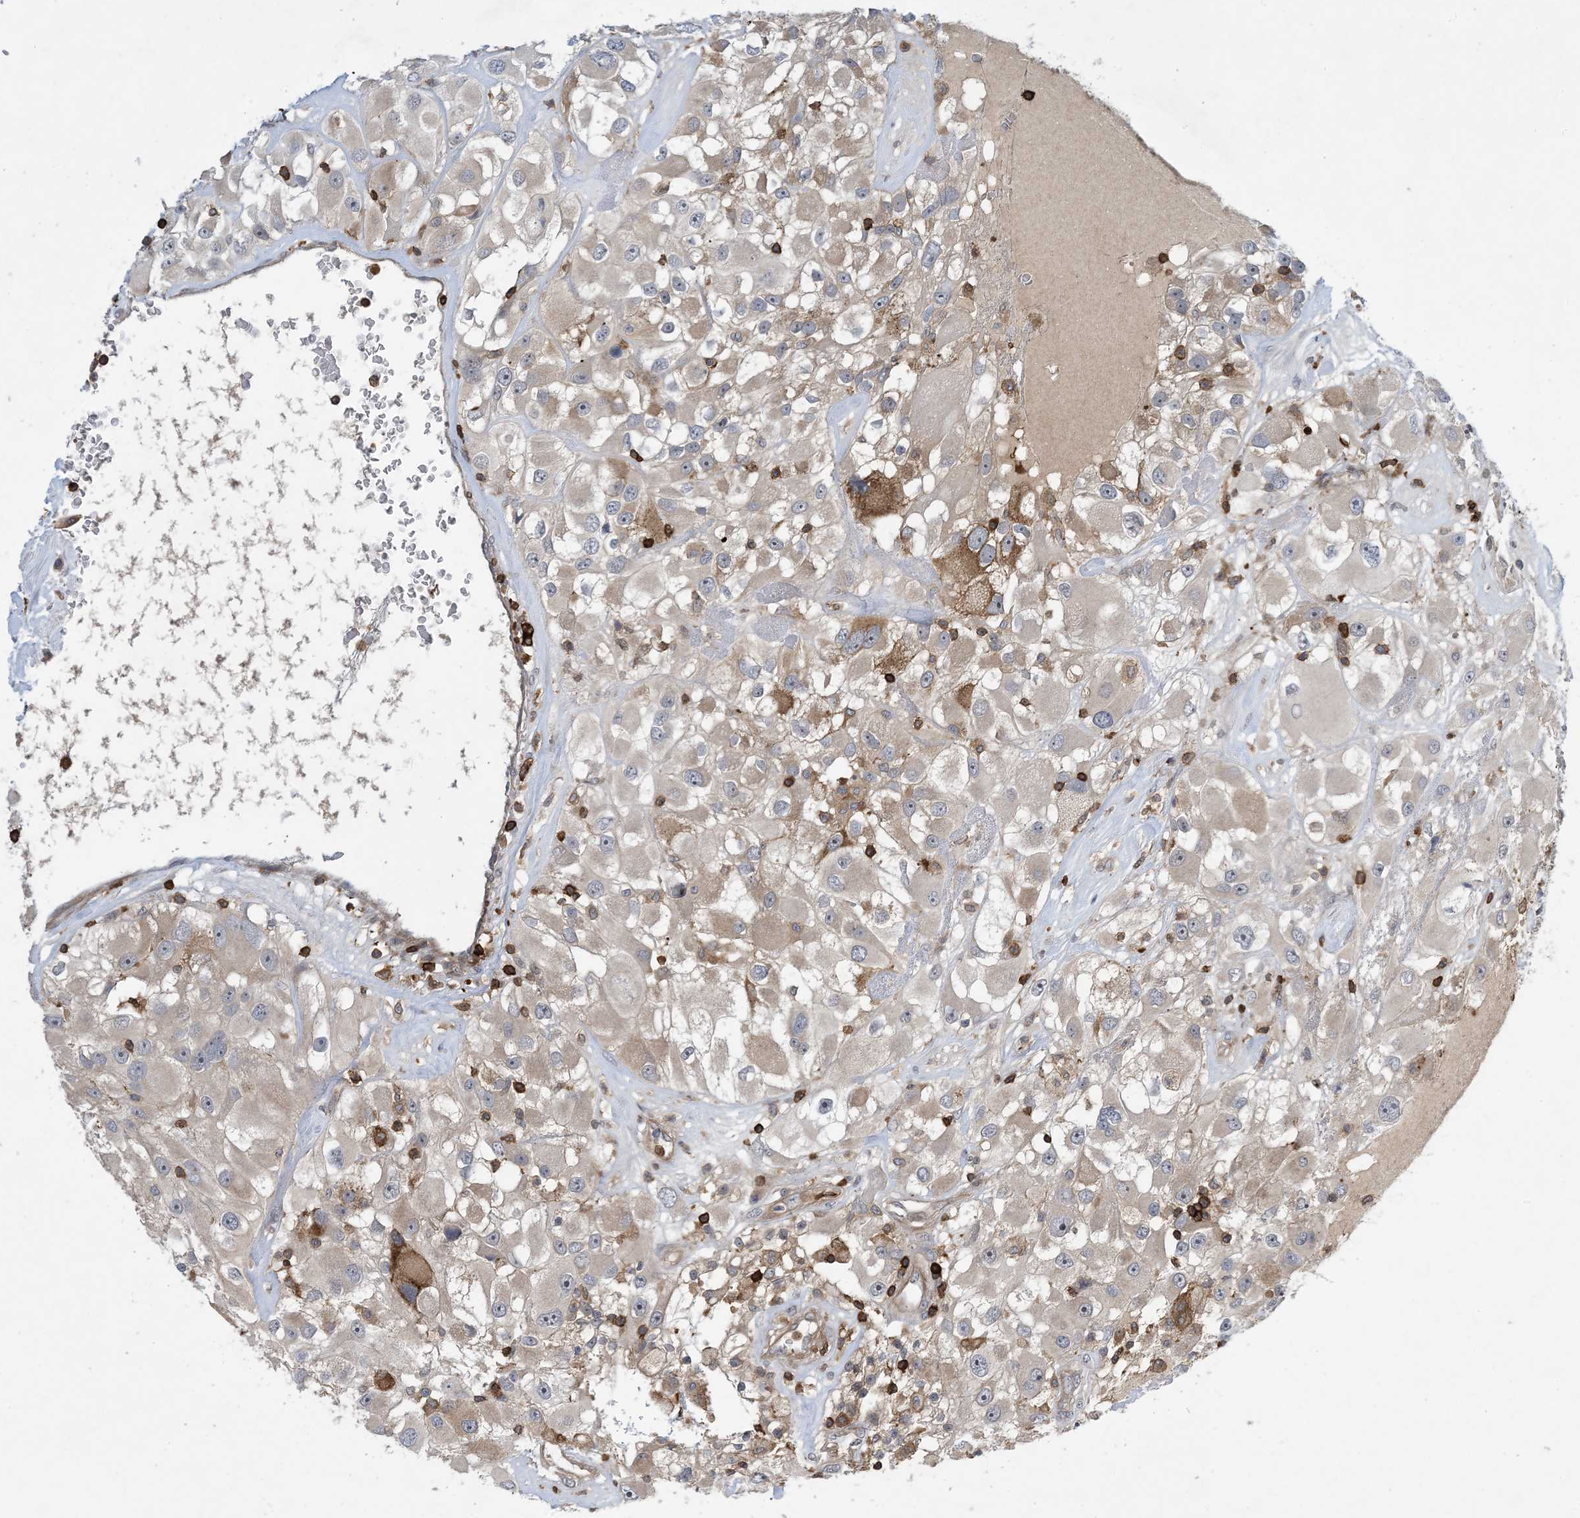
{"staining": {"intensity": "negative", "quantity": "none", "location": "none"}, "tissue": "renal cancer", "cell_type": "Tumor cells", "image_type": "cancer", "snomed": [{"axis": "morphology", "description": "Adenocarcinoma, NOS"}, {"axis": "topography", "description": "Kidney"}], "caption": "The micrograph shows no staining of tumor cells in renal cancer.", "gene": "AK9", "patient": {"sex": "female", "age": 52}}